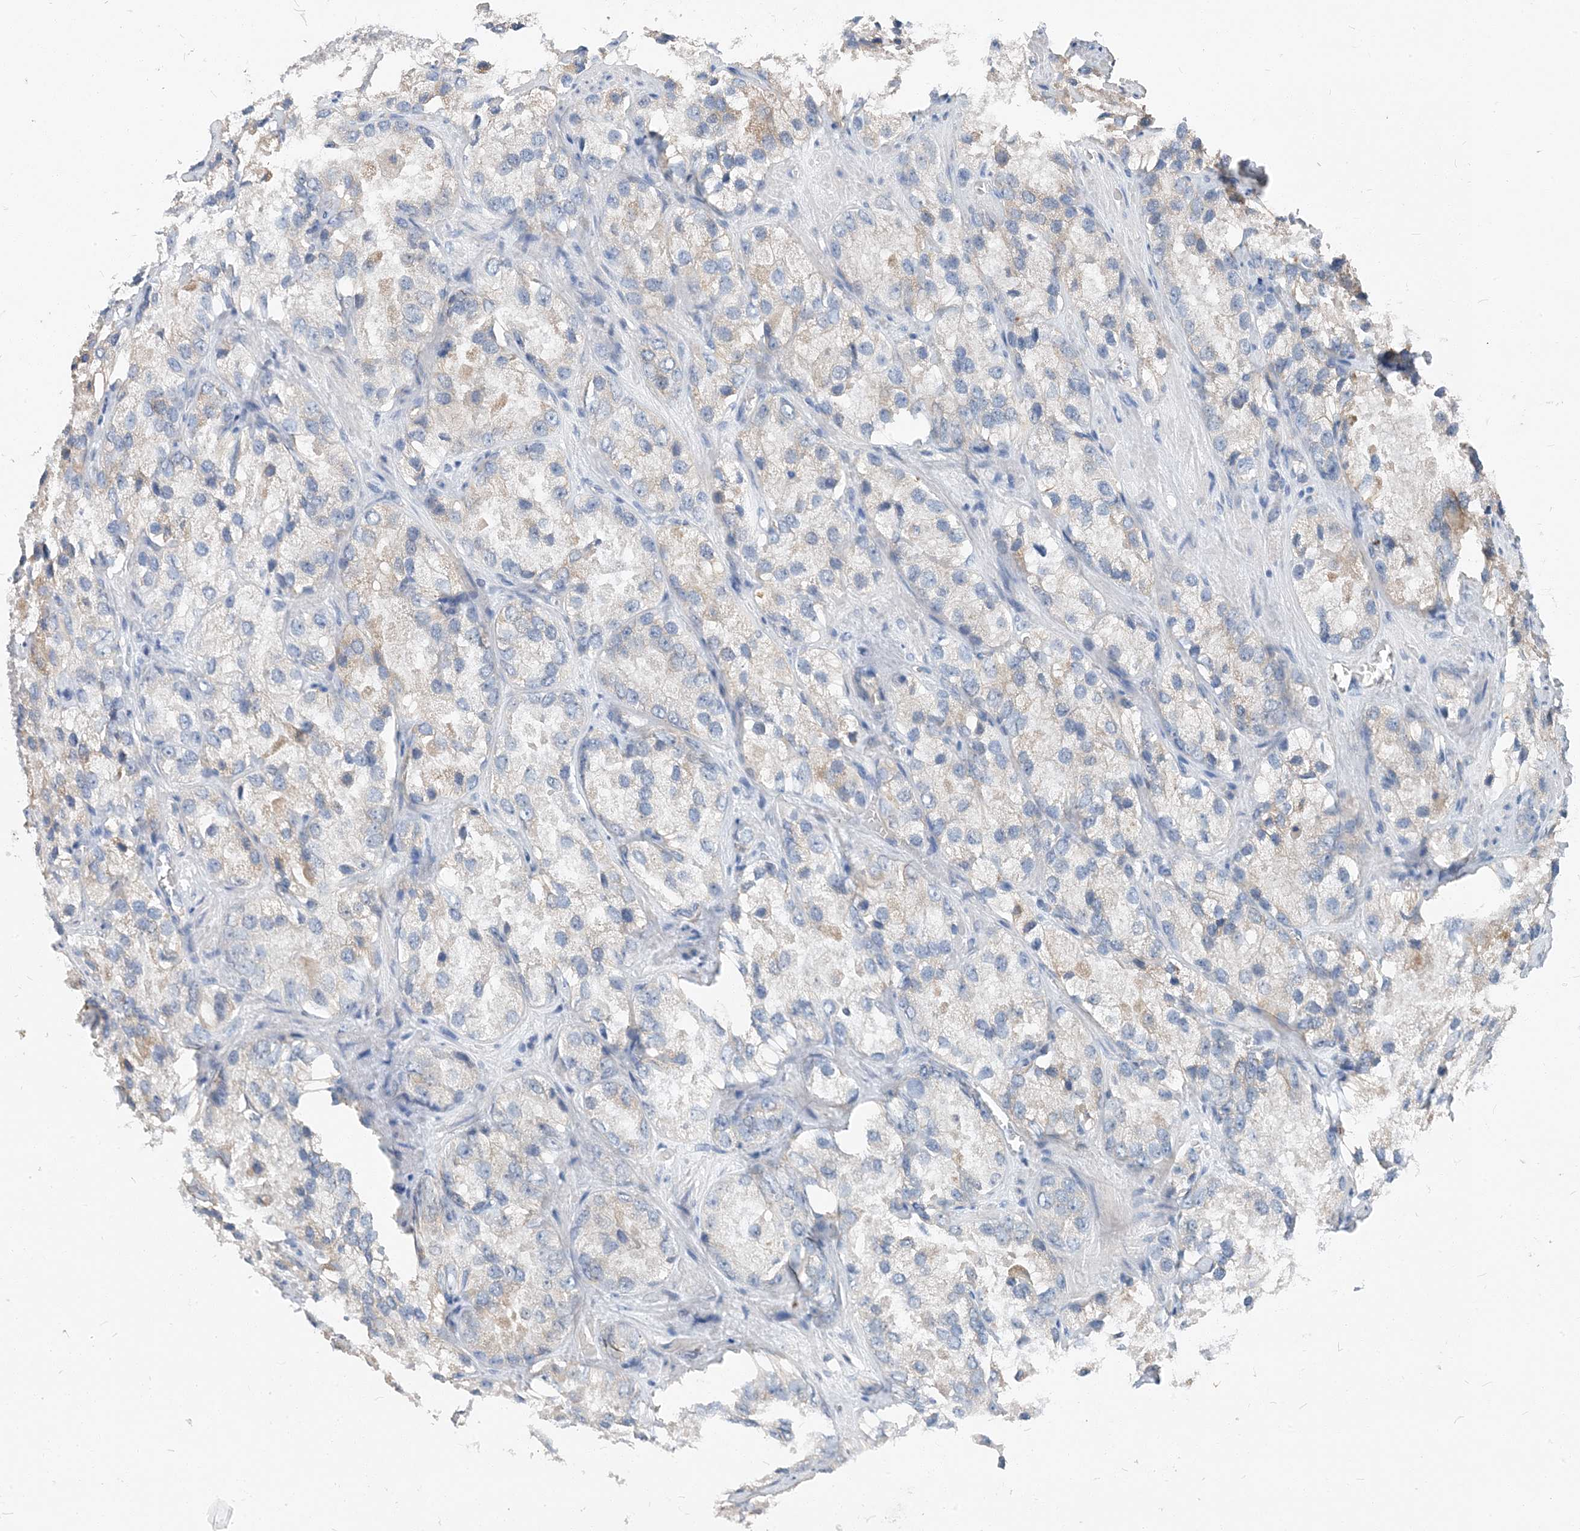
{"staining": {"intensity": "negative", "quantity": "none", "location": "none"}, "tissue": "prostate cancer", "cell_type": "Tumor cells", "image_type": "cancer", "snomed": [{"axis": "morphology", "description": "Adenocarcinoma, High grade"}, {"axis": "topography", "description": "Prostate"}], "caption": "Immunohistochemistry (IHC) image of neoplastic tissue: human high-grade adenocarcinoma (prostate) stained with DAB (3,3'-diaminobenzidine) reveals no significant protein expression in tumor cells.", "gene": "NCOA7", "patient": {"sex": "male", "age": 66}}